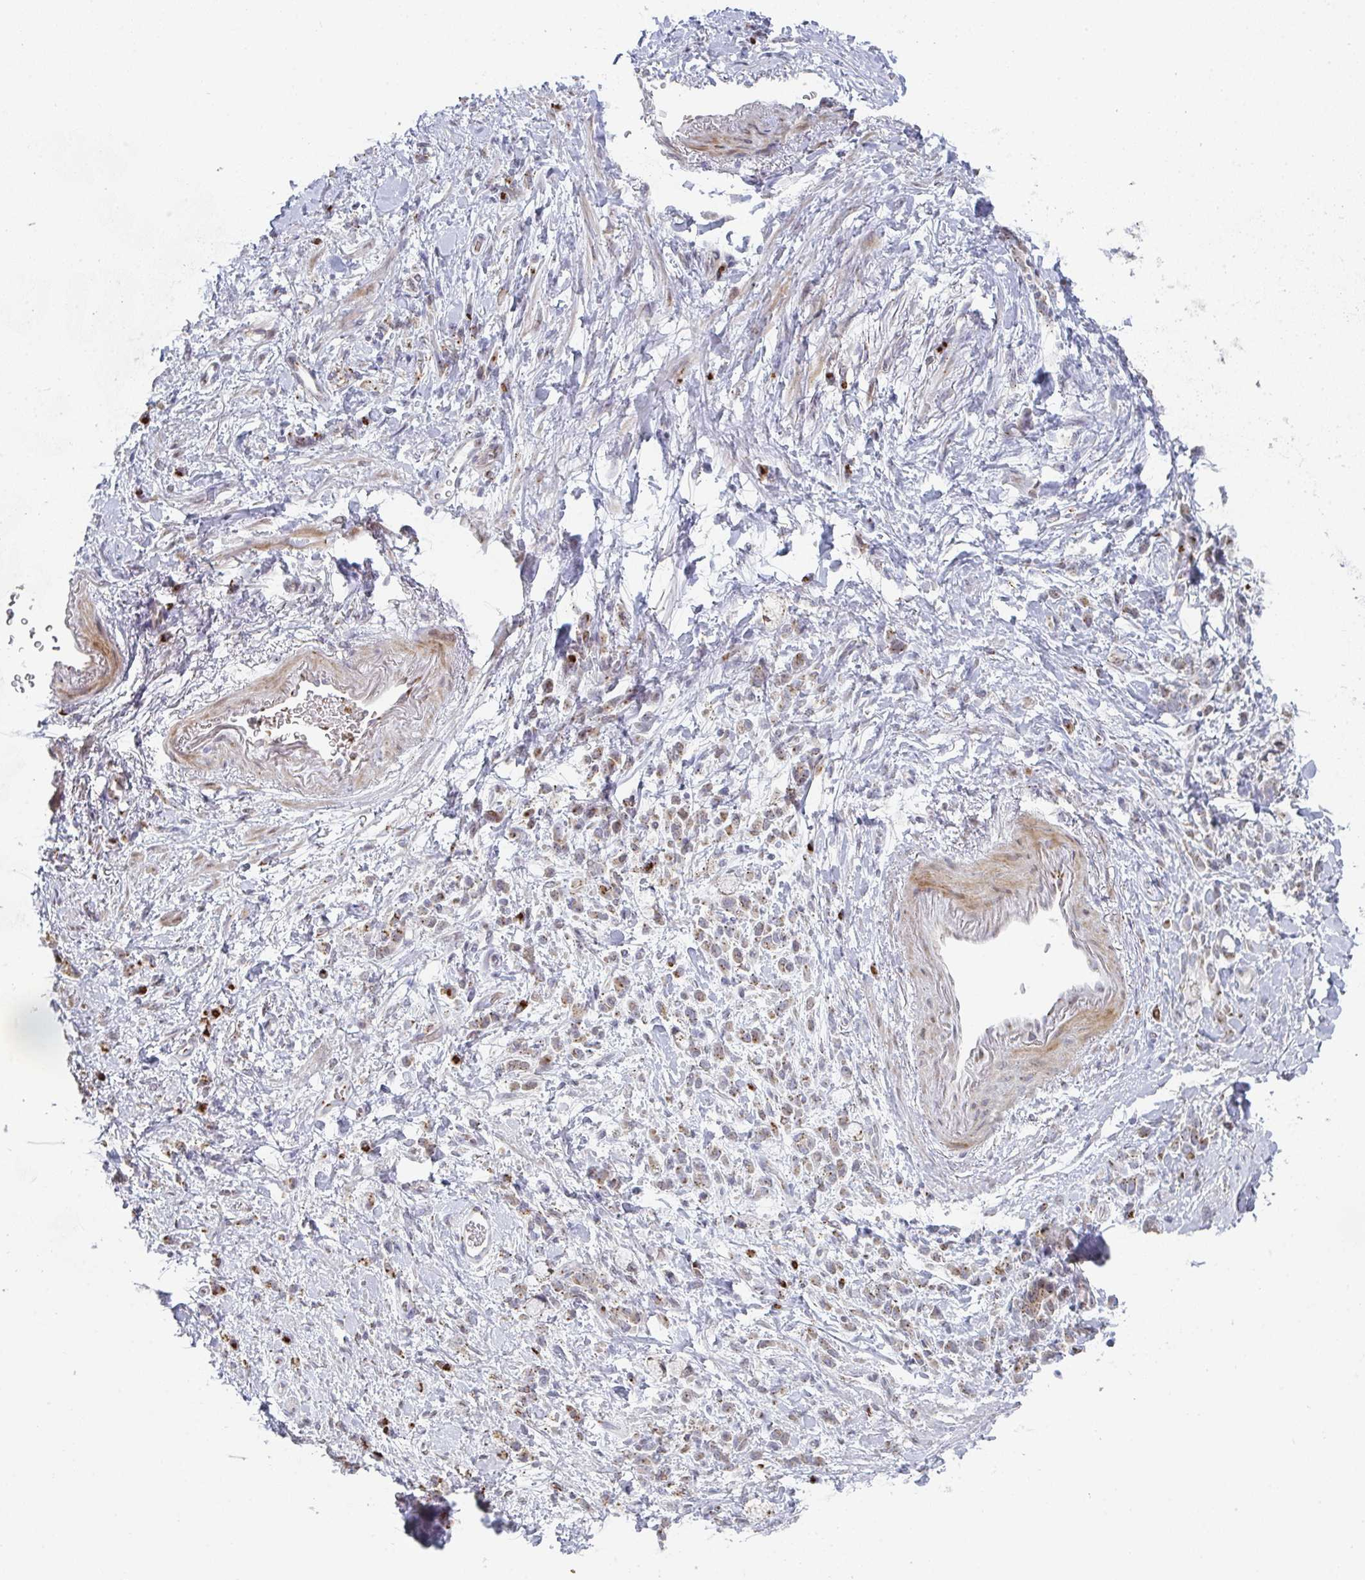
{"staining": {"intensity": "moderate", "quantity": ">75%", "location": "cytoplasmic/membranous"}, "tissue": "stomach cancer", "cell_type": "Tumor cells", "image_type": "cancer", "snomed": [{"axis": "morphology", "description": "Adenocarcinoma, NOS"}, {"axis": "topography", "description": "Stomach"}], "caption": "Stomach adenocarcinoma stained with IHC displays moderate cytoplasmic/membranous positivity in about >75% of tumor cells. The protein of interest is stained brown, and the nuclei are stained in blue (DAB IHC with brightfield microscopy, high magnification).", "gene": "ZNF526", "patient": {"sex": "male", "age": 77}}